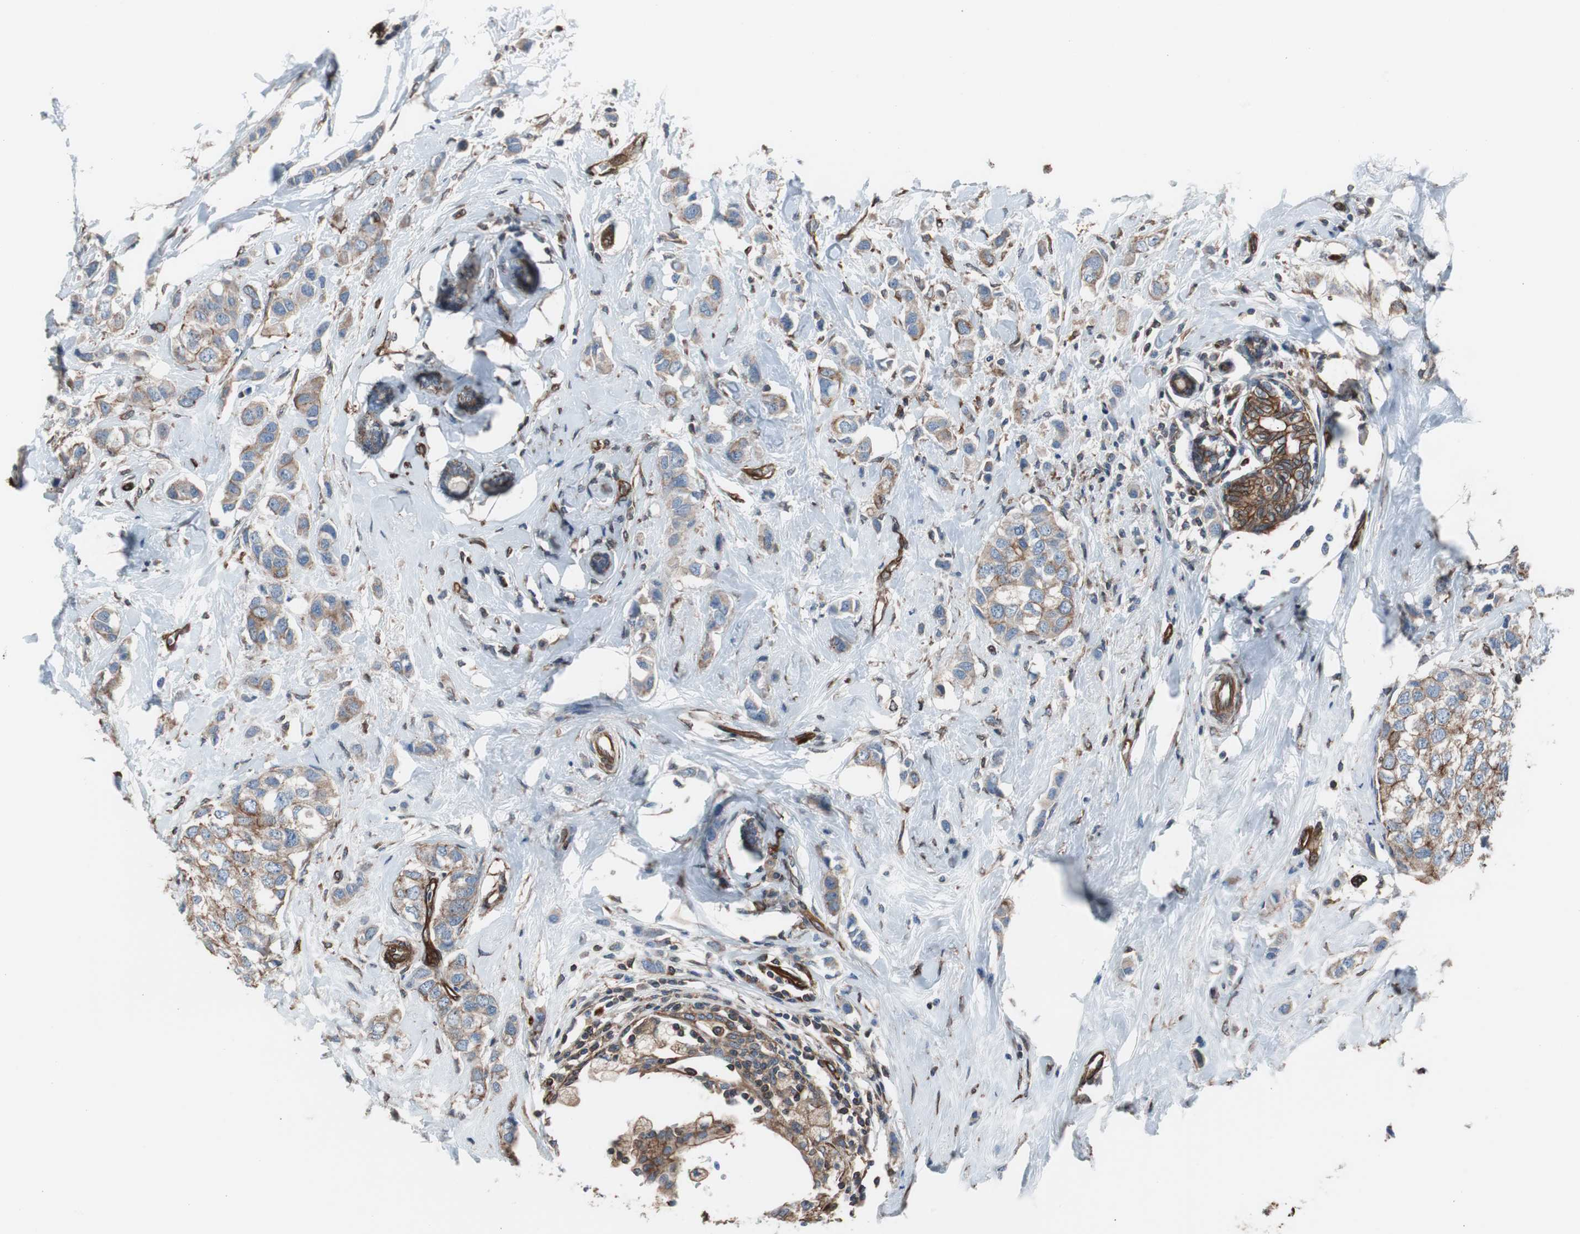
{"staining": {"intensity": "weak", "quantity": ">75%", "location": "cytoplasmic/membranous"}, "tissue": "breast cancer", "cell_type": "Tumor cells", "image_type": "cancer", "snomed": [{"axis": "morphology", "description": "Duct carcinoma"}, {"axis": "topography", "description": "Breast"}], "caption": "Breast invasive ductal carcinoma tissue displays weak cytoplasmic/membranous expression in approximately >75% of tumor cells", "gene": "KIF3B", "patient": {"sex": "female", "age": 50}}